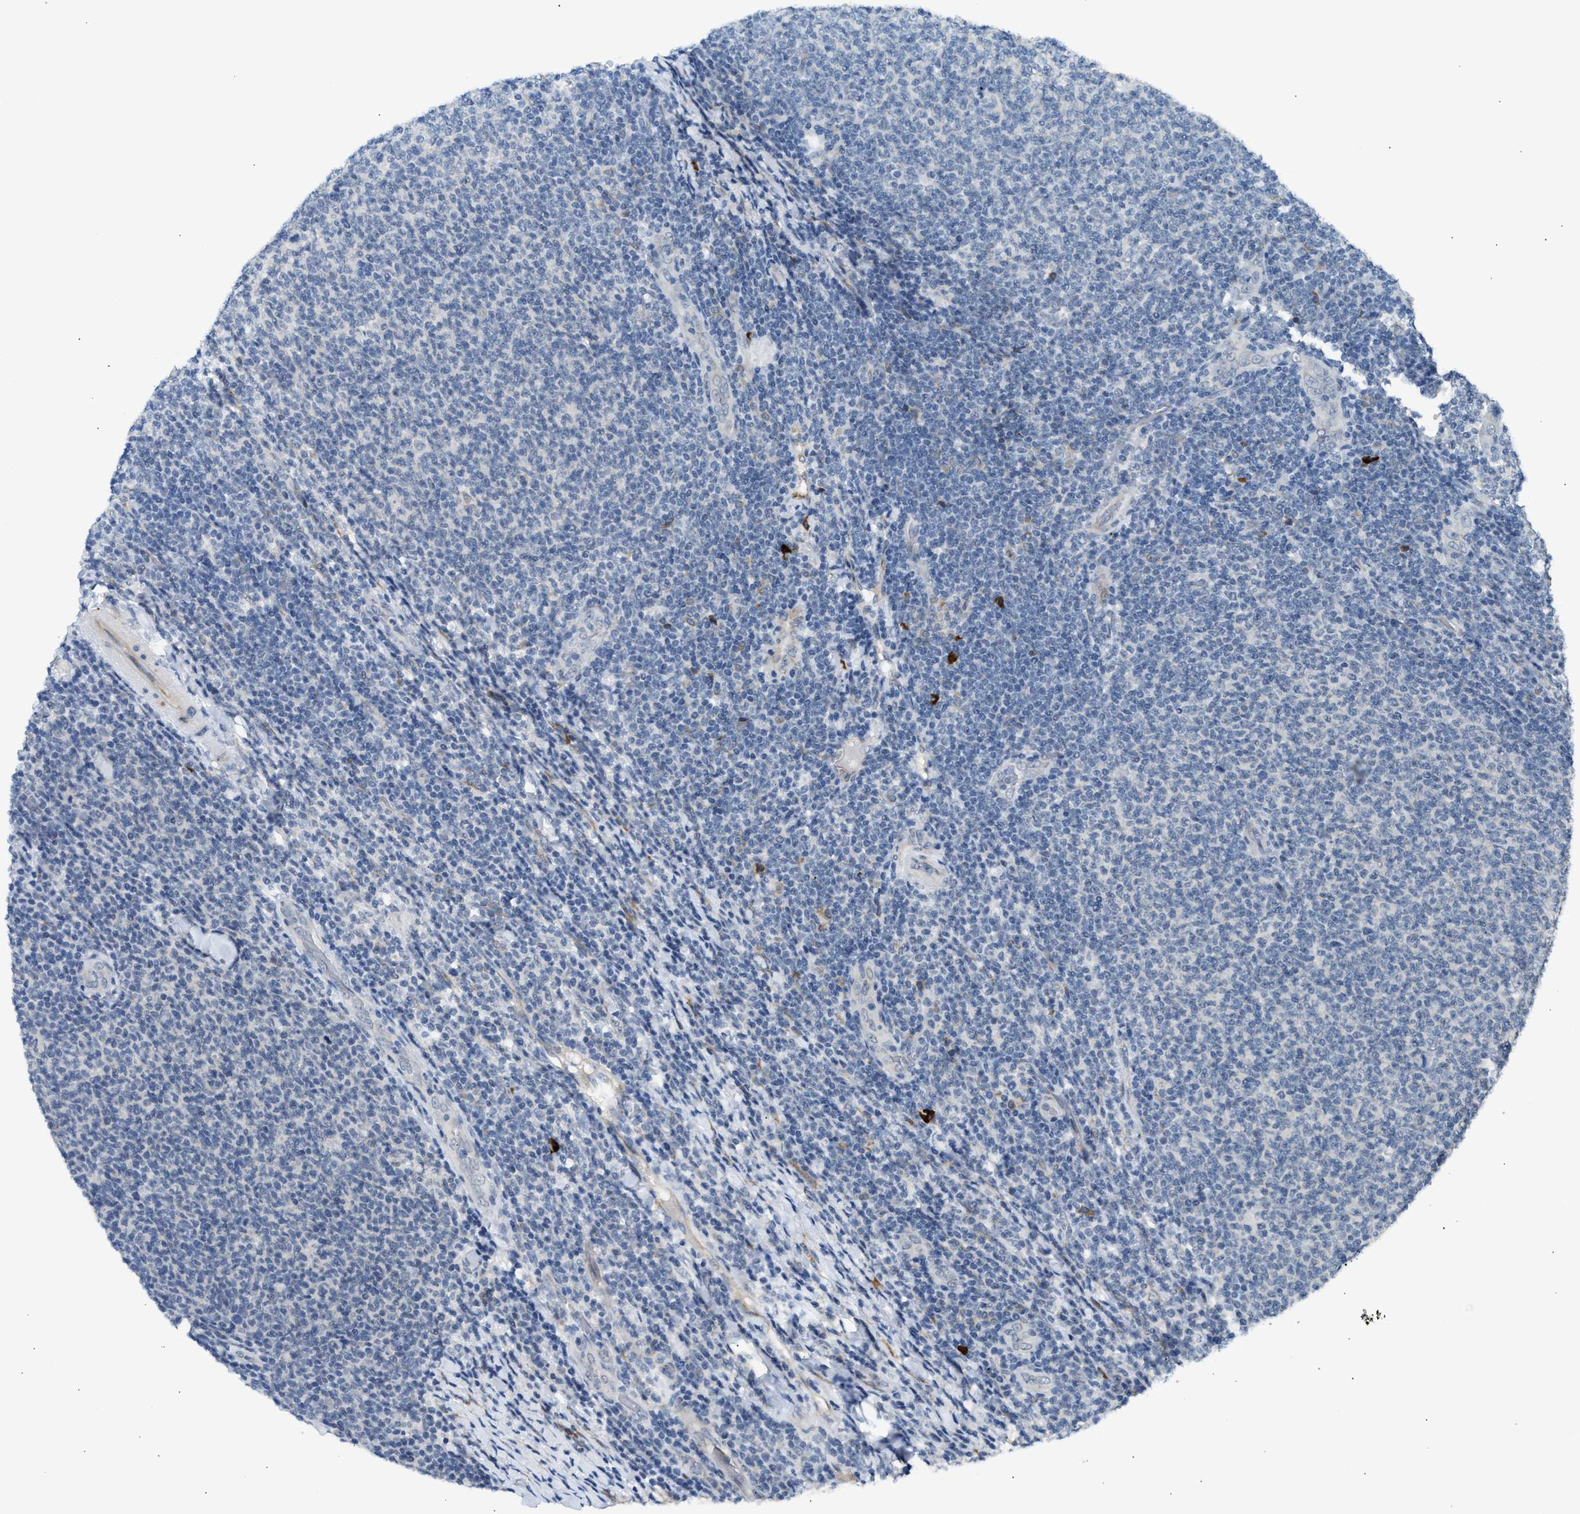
{"staining": {"intensity": "negative", "quantity": "none", "location": "none"}, "tissue": "lymphoma", "cell_type": "Tumor cells", "image_type": "cancer", "snomed": [{"axis": "morphology", "description": "Malignant lymphoma, non-Hodgkin's type, Low grade"}, {"axis": "topography", "description": "Lymph node"}], "caption": "This is an IHC image of malignant lymphoma, non-Hodgkin's type (low-grade). There is no expression in tumor cells.", "gene": "KCNC2", "patient": {"sex": "male", "age": 66}}